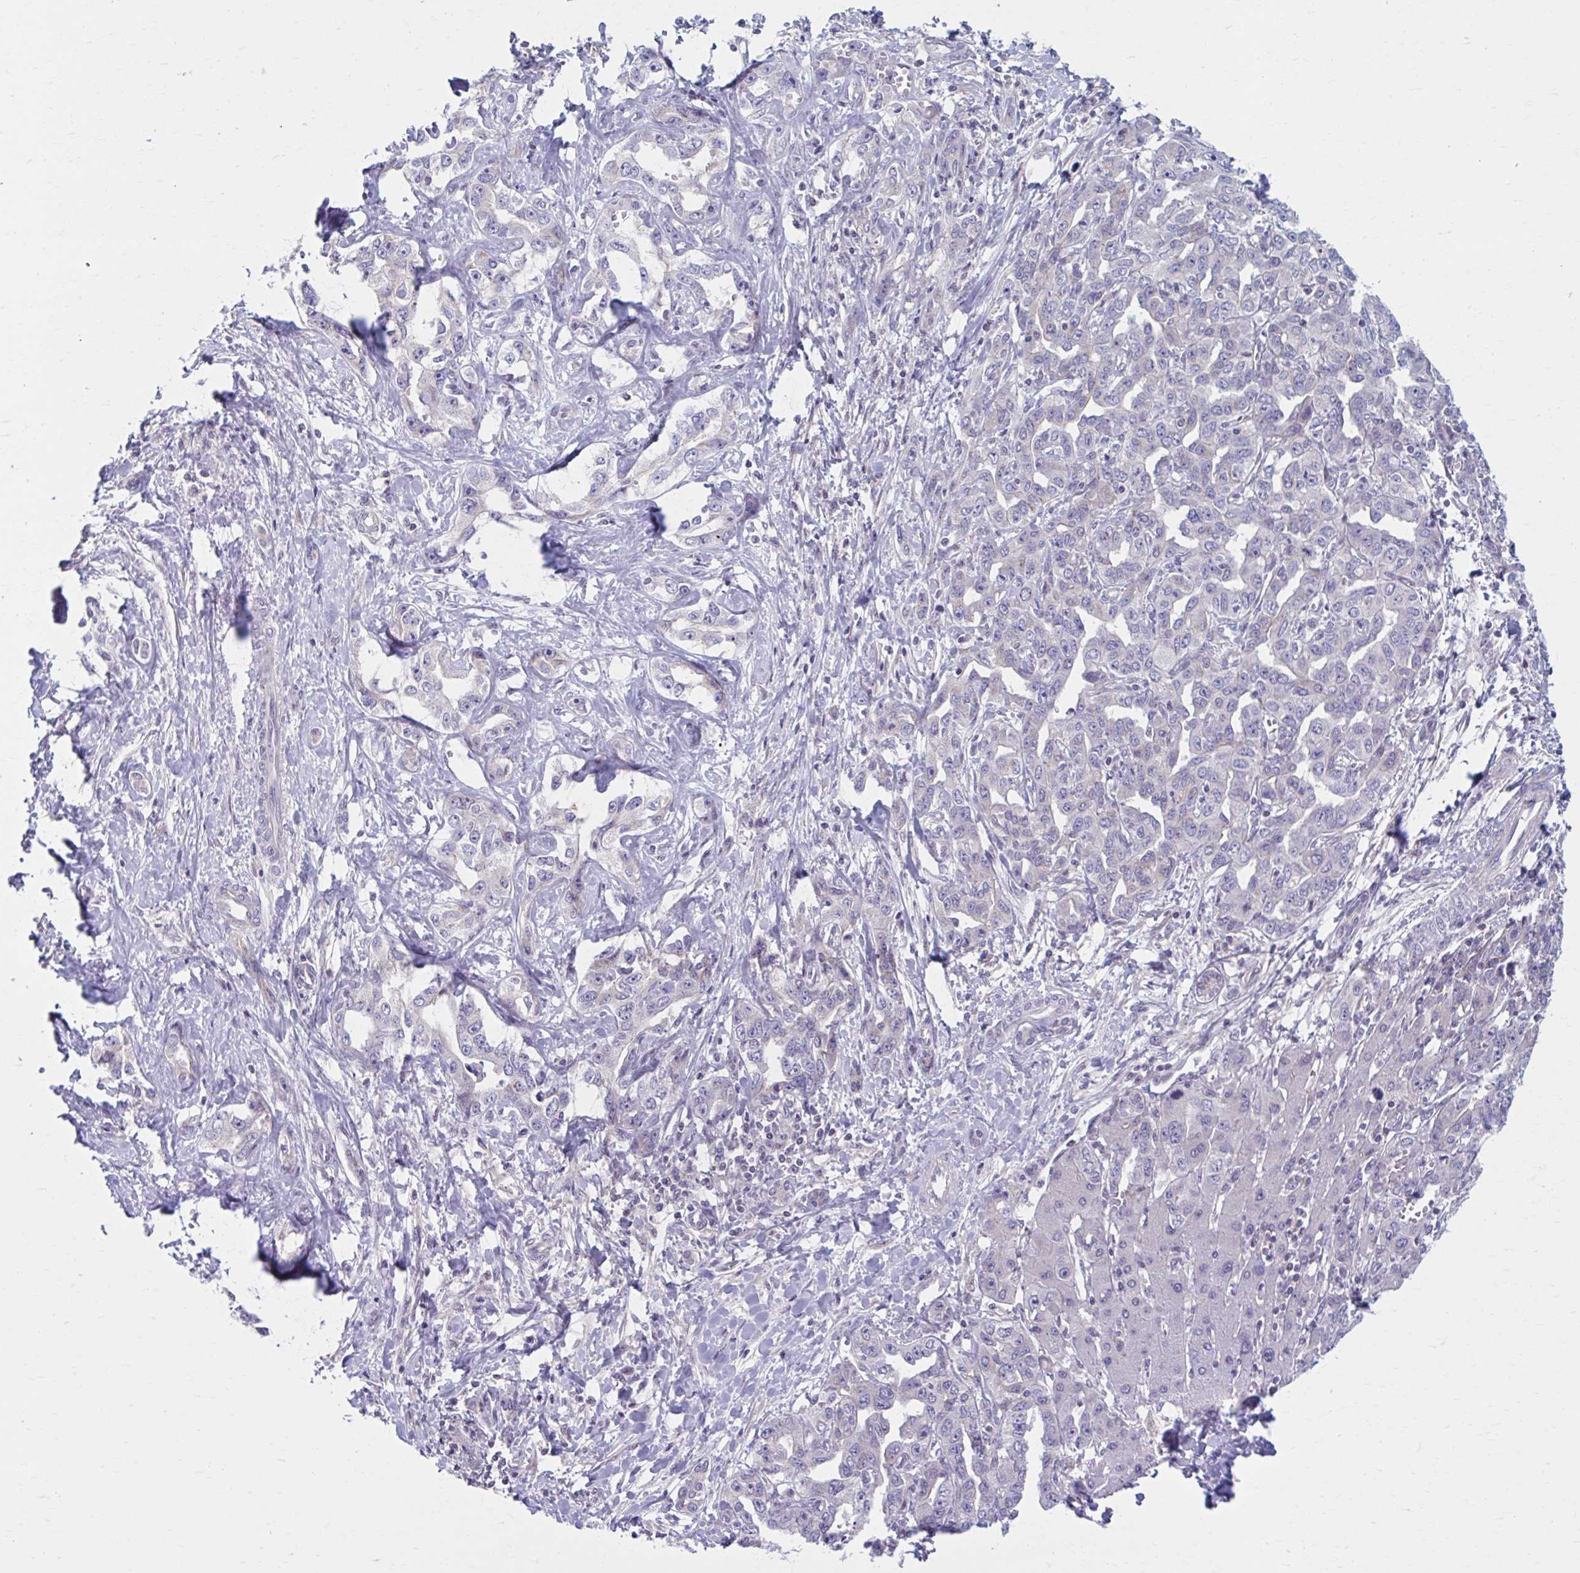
{"staining": {"intensity": "negative", "quantity": "none", "location": "none"}, "tissue": "liver cancer", "cell_type": "Tumor cells", "image_type": "cancer", "snomed": [{"axis": "morphology", "description": "Cholangiocarcinoma"}, {"axis": "topography", "description": "Liver"}], "caption": "There is no significant expression in tumor cells of liver cancer (cholangiocarcinoma).", "gene": "CHST3", "patient": {"sex": "male", "age": 59}}